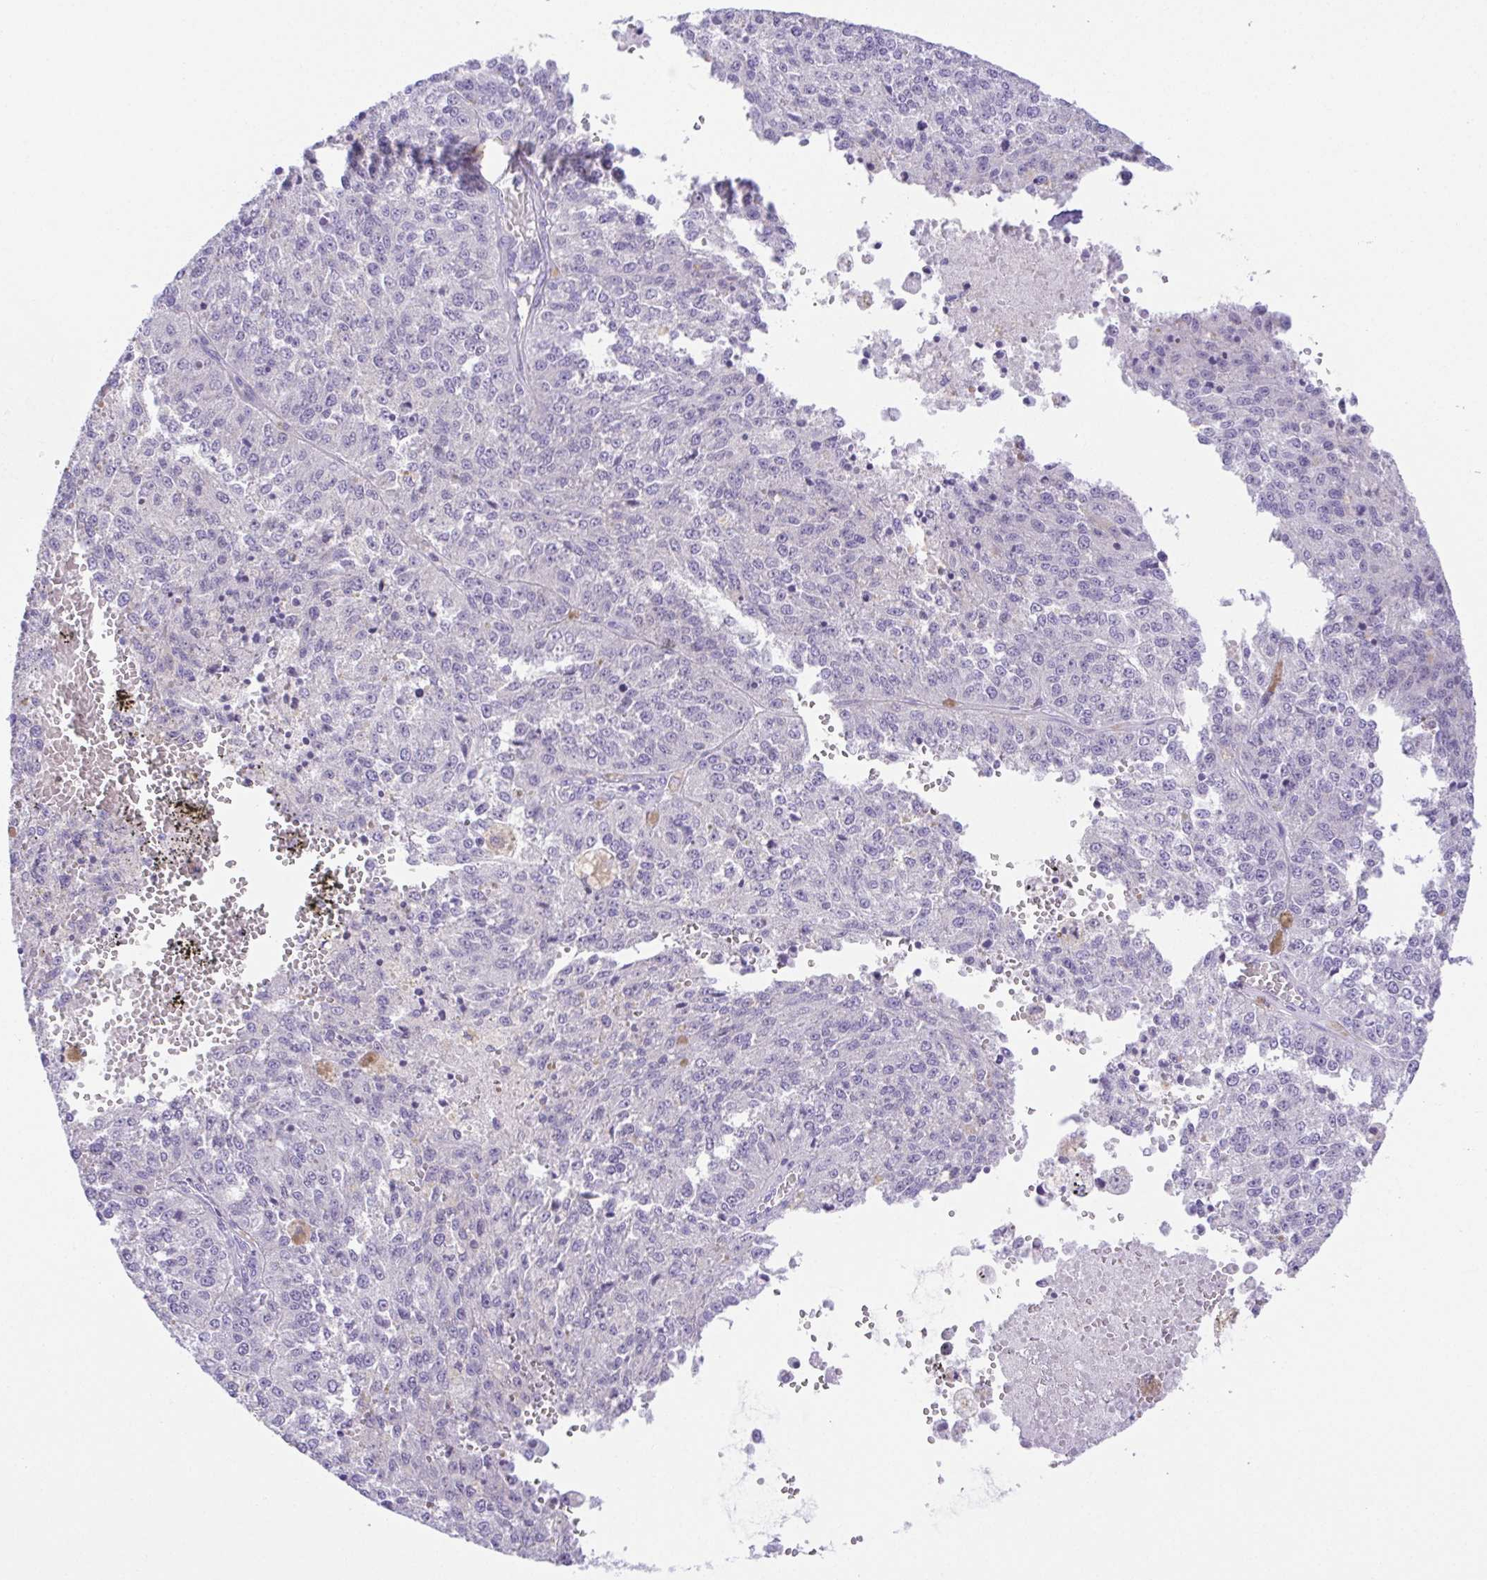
{"staining": {"intensity": "negative", "quantity": "none", "location": "none"}, "tissue": "melanoma", "cell_type": "Tumor cells", "image_type": "cancer", "snomed": [{"axis": "morphology", "description": "Malignant melanoma, Metastatic site"}, {"axis": "topography", "description": "Lymph node"}], "caption": "A high-resolution photomicrograph shows immunohistochemistry (IHC) staining of melanoma, which shows no significant positivity in tumor cells.", "gene": "LUZP4", "patient": {"sex": "female", "age": 64}}